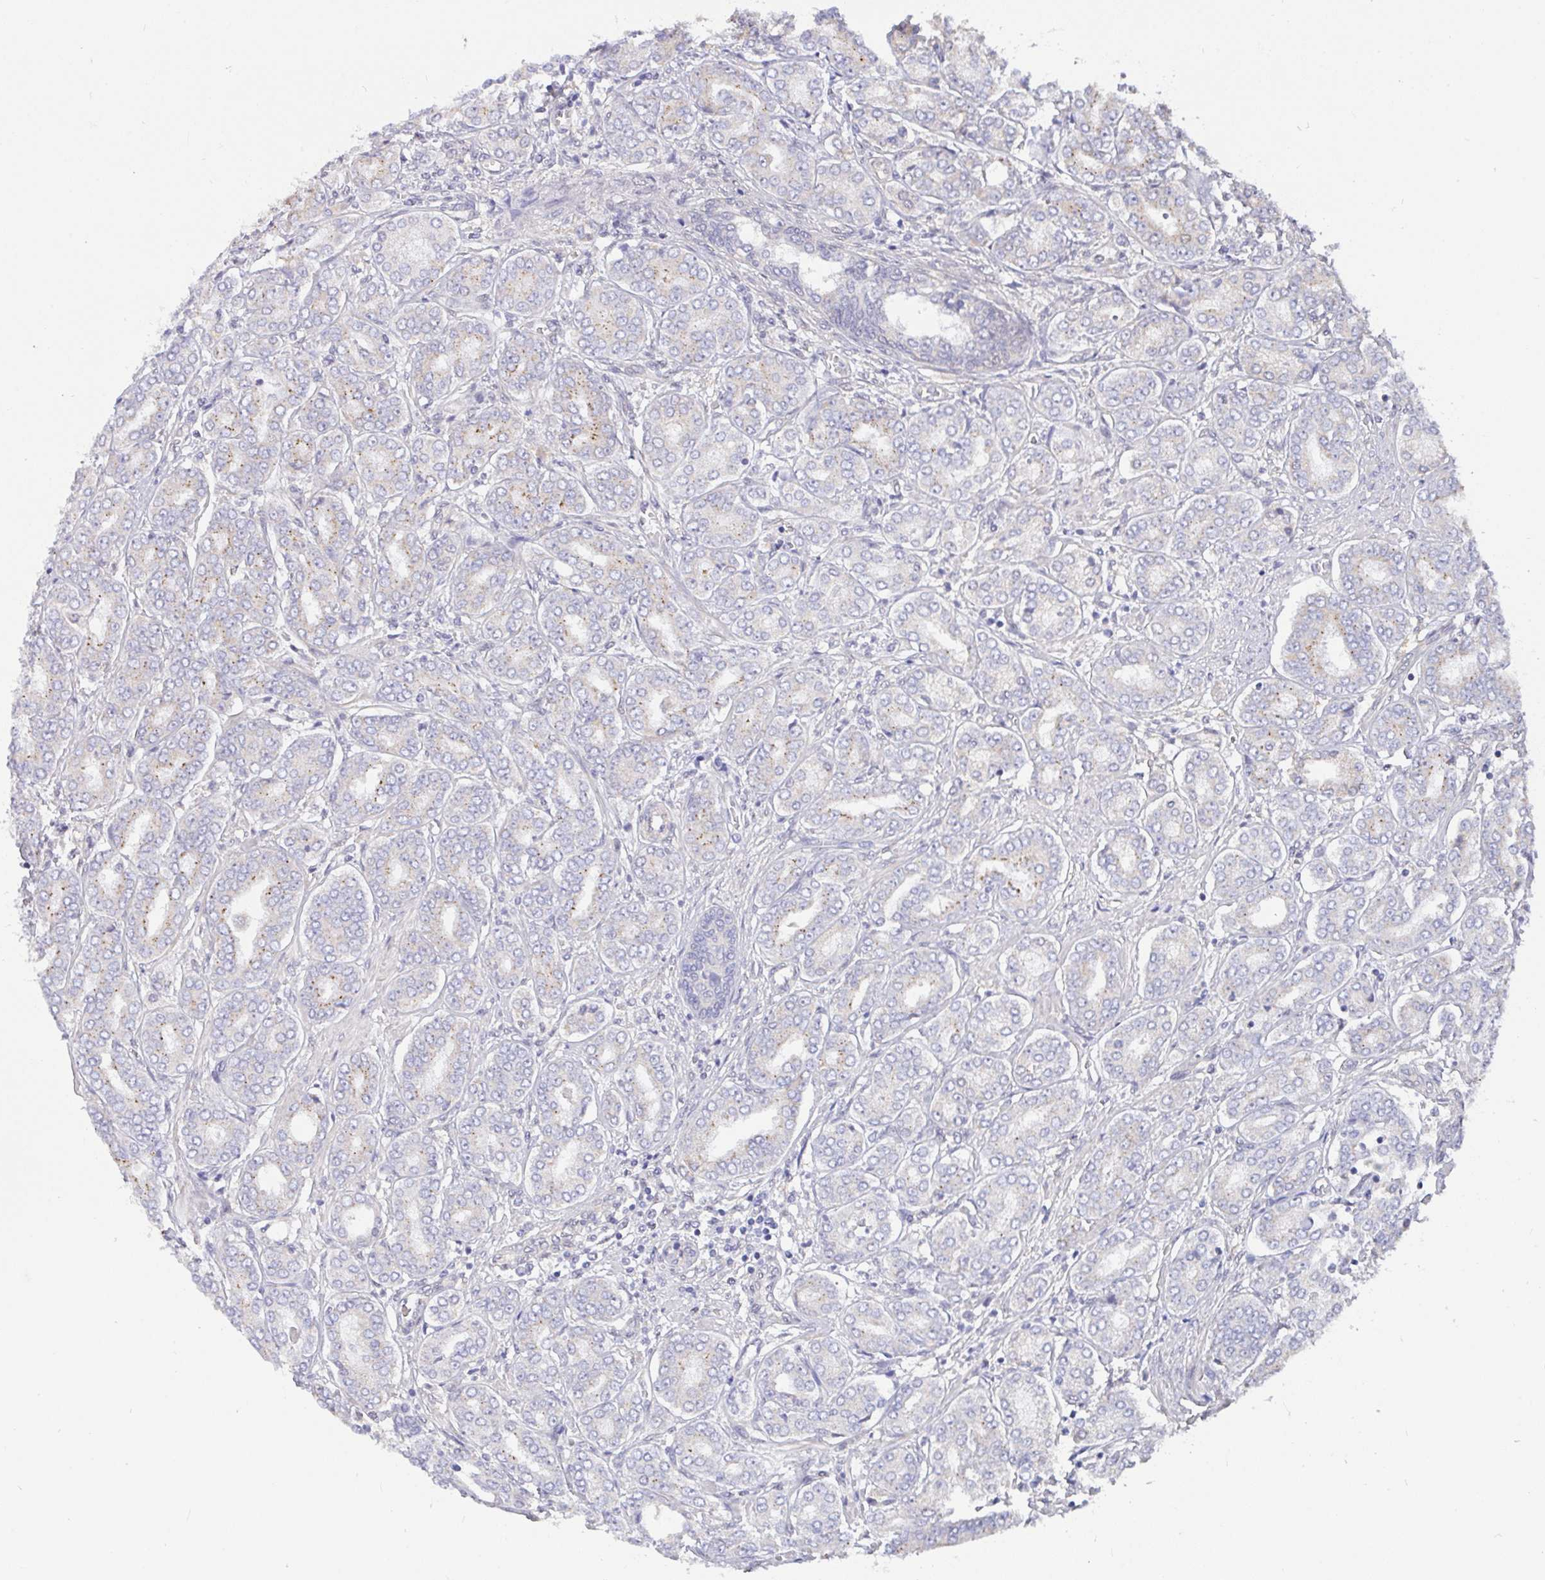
{"staining": {"intensity": "moderate", "quantity": "25%-75%", "location": "cytoplasmic/membranous"}, "tissue": "prostate cancer", "cell_type": "Tumor cells", "image_type": "cancer", "snomed": [{"axis": "morphology", "description": "Adenocarcinoma, High grade"}, {"axis": "topography", "description": "Prostate"}], "caption": "Prostate cancer (high-grade adenocarcinoma) stained with immunohistochemistry (IHC) reveals moderate cytoplasmic/membranous positivity in about 25%-75% of tumor cells.", "gene": "L3HYPDH", "patient": {"sex": "male", "age": 72}}